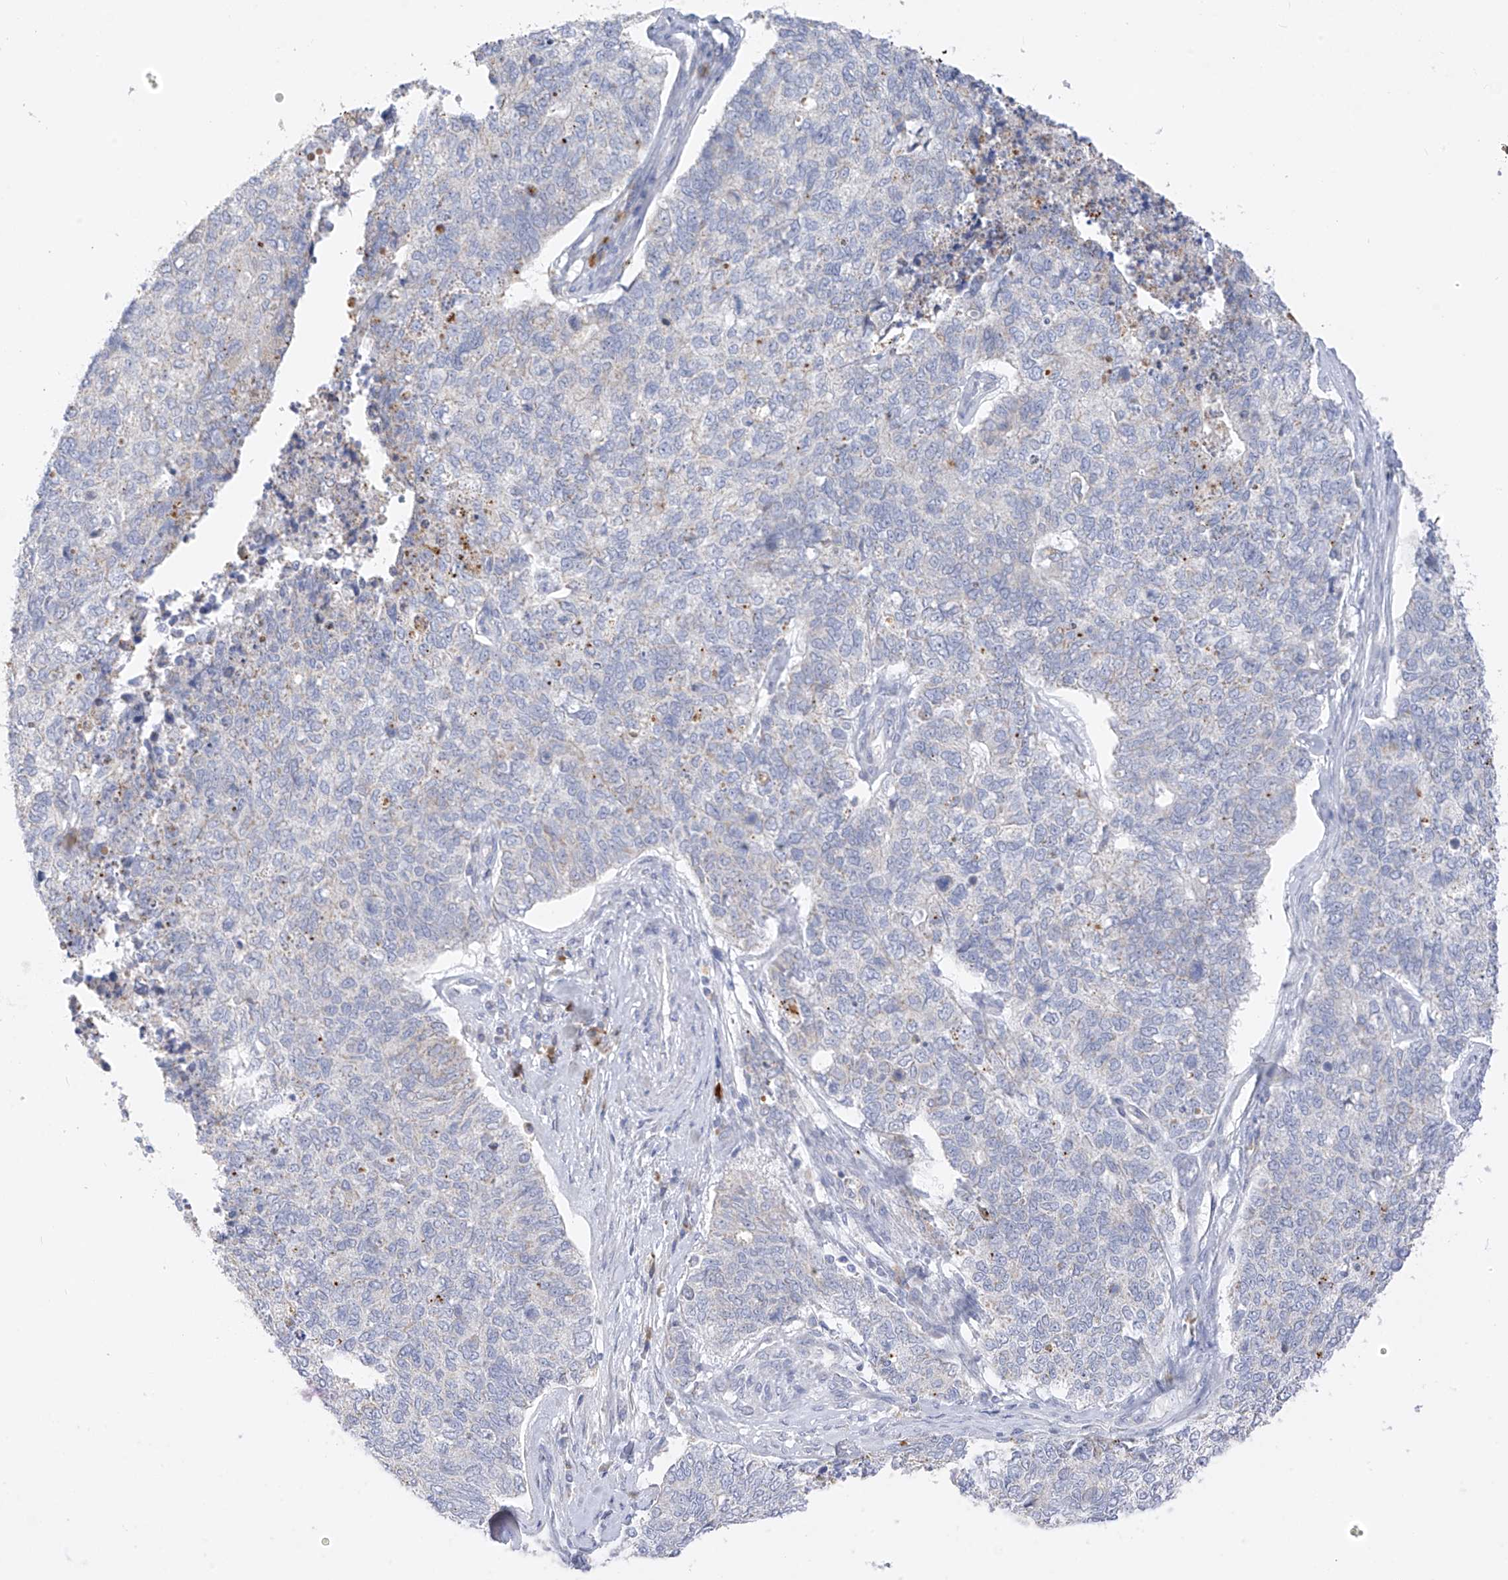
{"staining": {"intensity": "negative", "quantity": "none", "location": "none"}, "tissue": "cervical cancer", "cell_type": "Tumor cells", "image_type": "cancer", "snomed": [{"axis": "morphology", "description": "Squamous cell carcinoma, NOS"}, {"axis": "topography", "description": "Cervix"}], "caption": "Photomicrograph shows no significant protein expression in tumor cells of squamous cell carcinoma (cervical).", "gene": "ZNF404", "patient": {"sex": "female", "age": 63}}